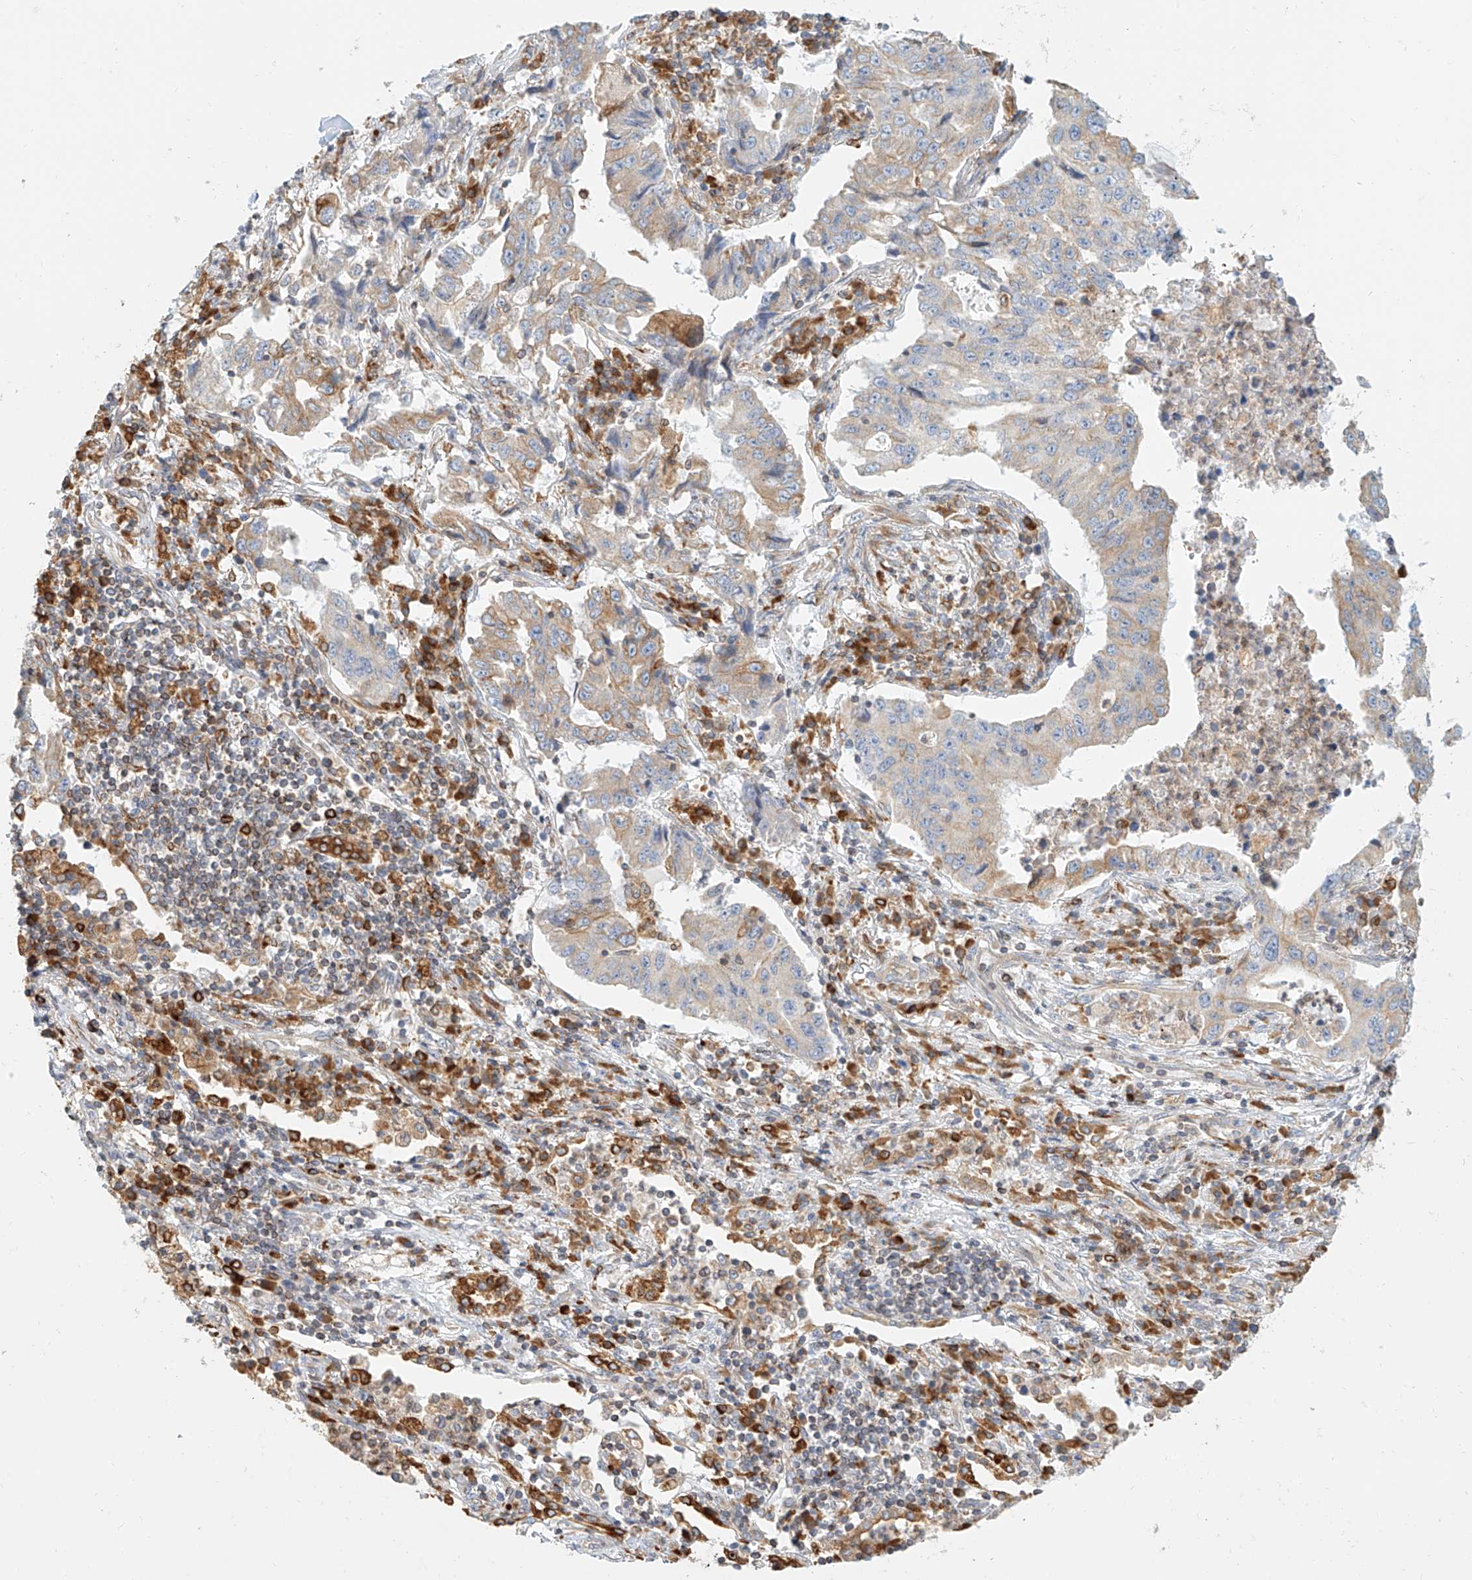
{"staining": {"intensity": "moderate", "quantity": "<25%", "location": "cytoplasmic/membranous"}, "tissue": "lung cancer", "cell_type": "Tumor cells", "image_type": "cancer", "snomed": [{"axis": "morphology", "description": "Adenocarcinoma, NOS"}, {"axis": "topography", "description": "Lung"}], "caption": "Protein staining shows moderate cytoplasmic/membranous expression in about <25% of tumor cells in lung cancer.", "gene": "DHRS7", "patient": {"sex": "female", "age": 51}}